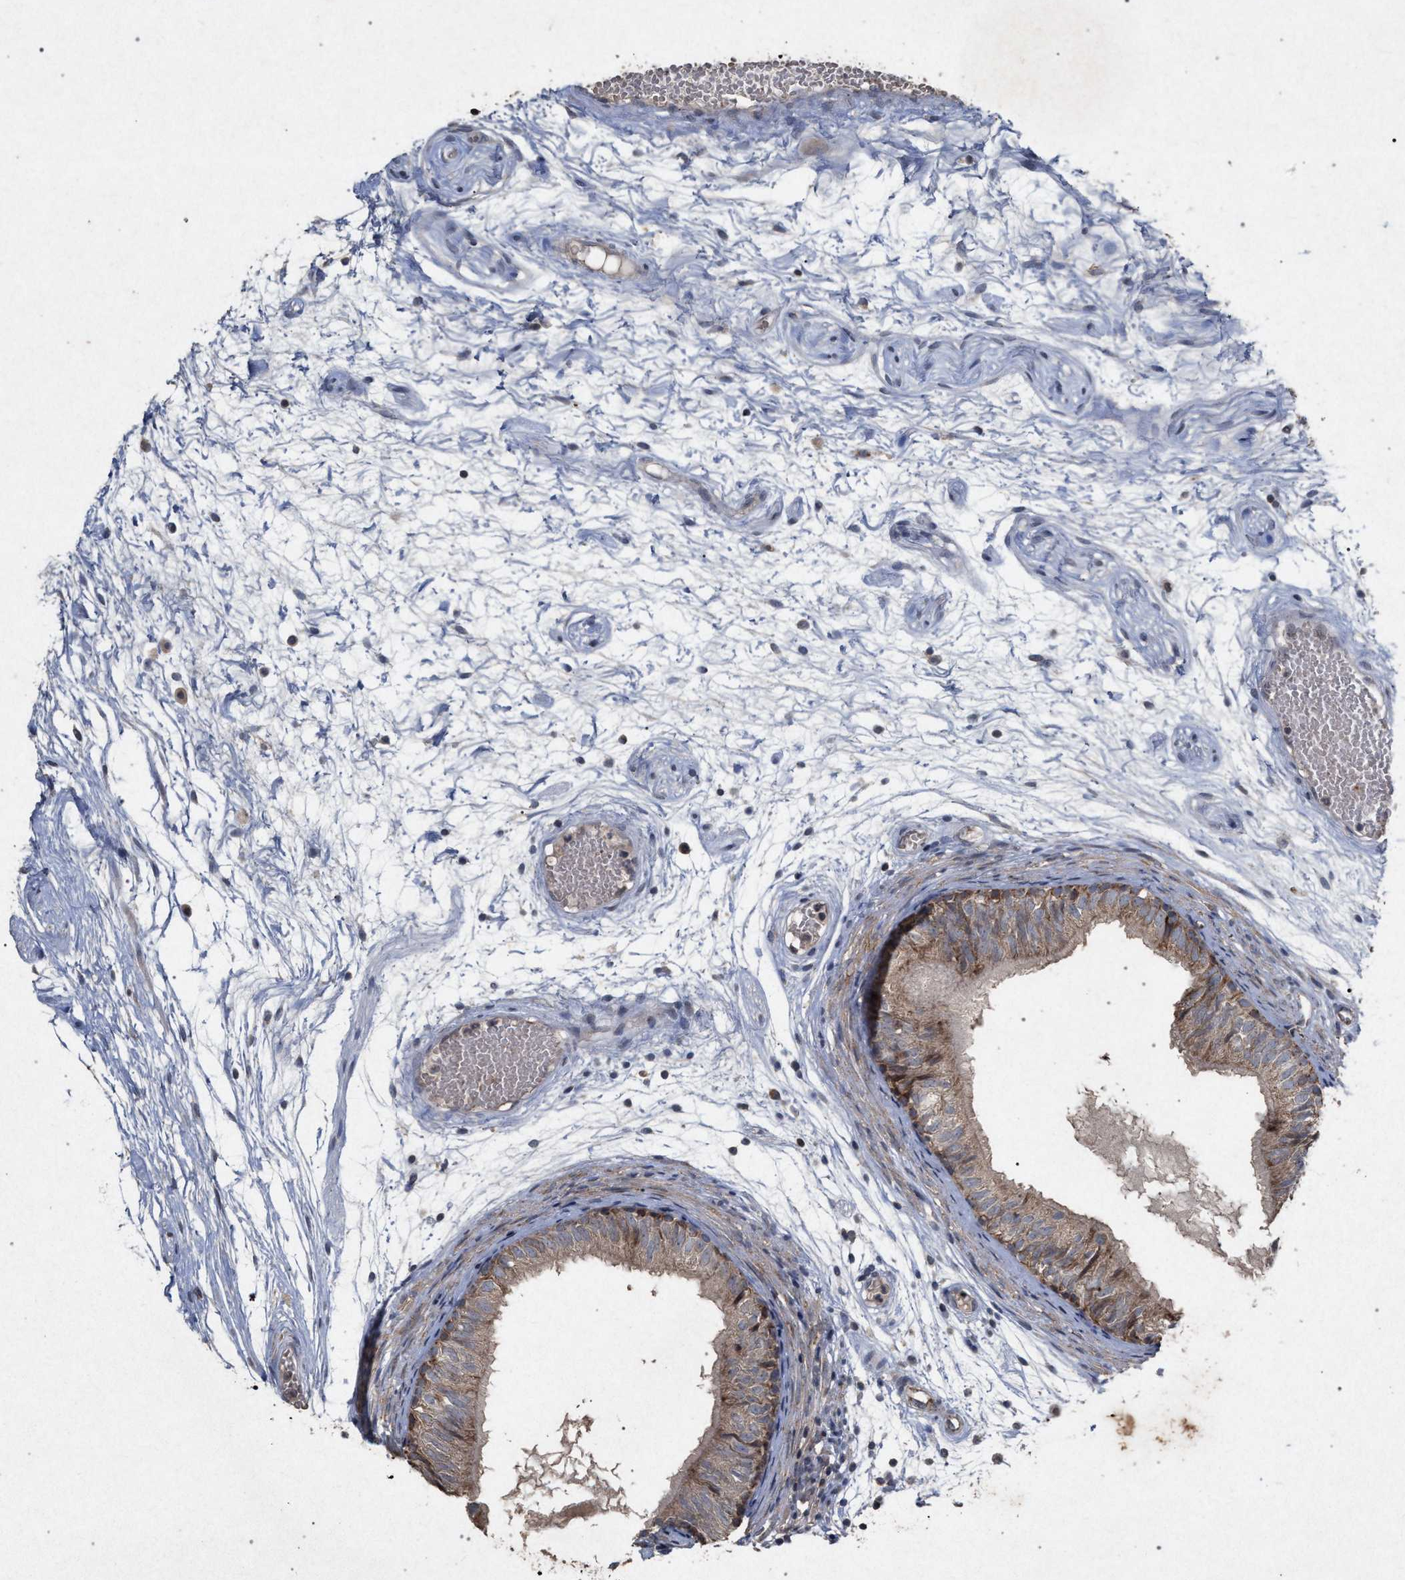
{"staining": {"intensity": "moderate", "quantity": ">75%", "location": "cytoplasmic/membranous"}, "tissue": "epididymis", "cell_type": "Glandular cells", "image_type": "normal", "snomed": [{"axis": "morphology", "description": "Normal tissue, NOS"}, {"axis": "morphology", "description": "Atrophy, NOS"}, {"axis": "topography", "description": "Testis"}, {"axis": "topography", "description": "Epididymis"}], "caption": "Brown immunohistochemical staining in unremarkable human epididymis demonstrates moderate cytoplasmic/membranous positivity in about >75% of glandular cells. Immunohistochemistry (ihc) stains the protein in brown and the nuclei are stained blue.", "gene": "PKD2L1", "patient": {"sex": "male", "age": 18}}